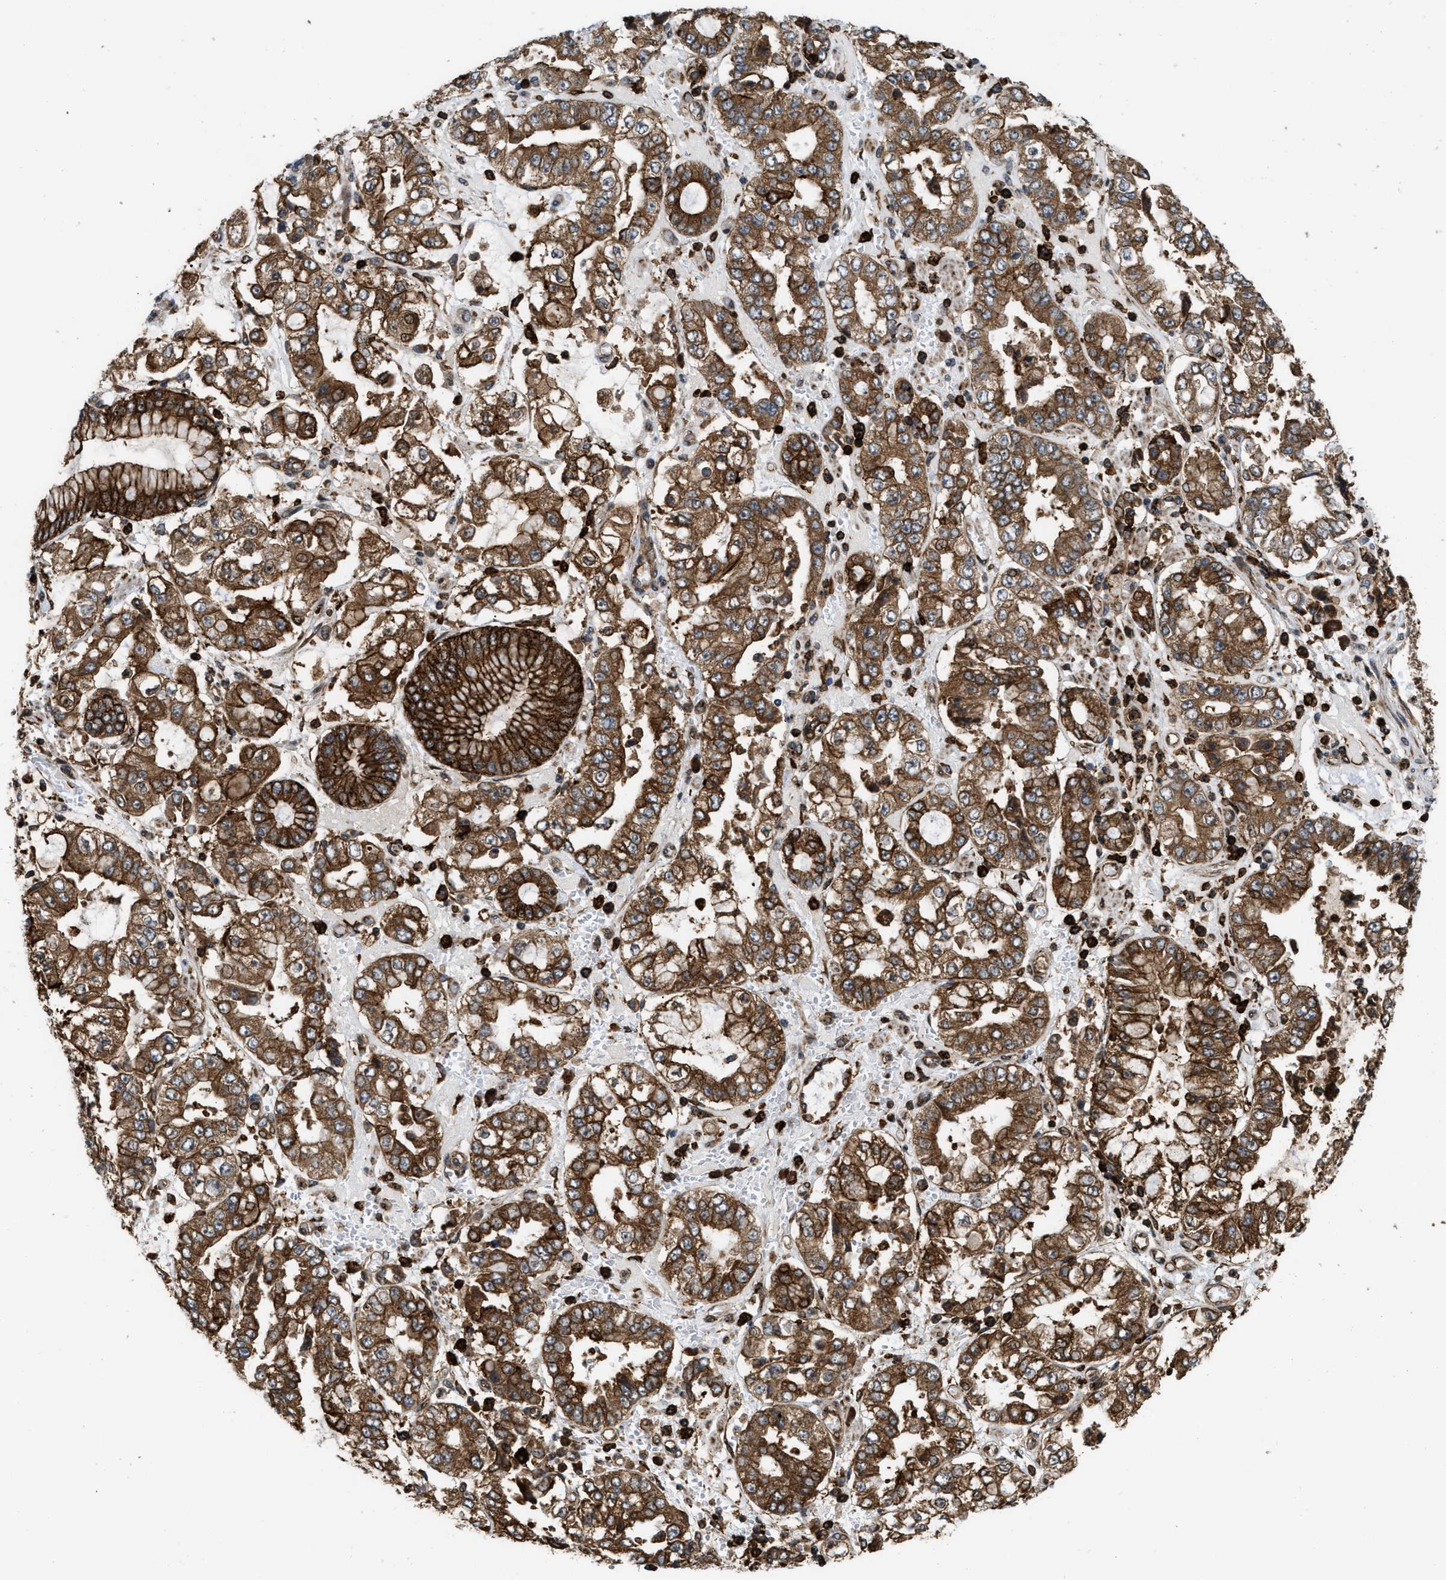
{"staining": {"intensity": "strong", "quantity": ">75%", "location": "cytoplasmic/membranous"}, "tissue": "stomach cancer", "cell_type": "Tumor cells", "image_type": "cancer", "snomed": [{"axis": "morphology", "description": "Adenocarcinoma, NOS"}, {"axis": "topography", "description": "Stomach"}], "caption": "A high-resolution photomicrograph shows immunohistochemistry staining of stomach cancer, which exhibits strong cytoplasmic/membranous staining in about >75% of tumor cells.", "gene": "IQCE", "patient": {"sex": "male", "age": 76}}